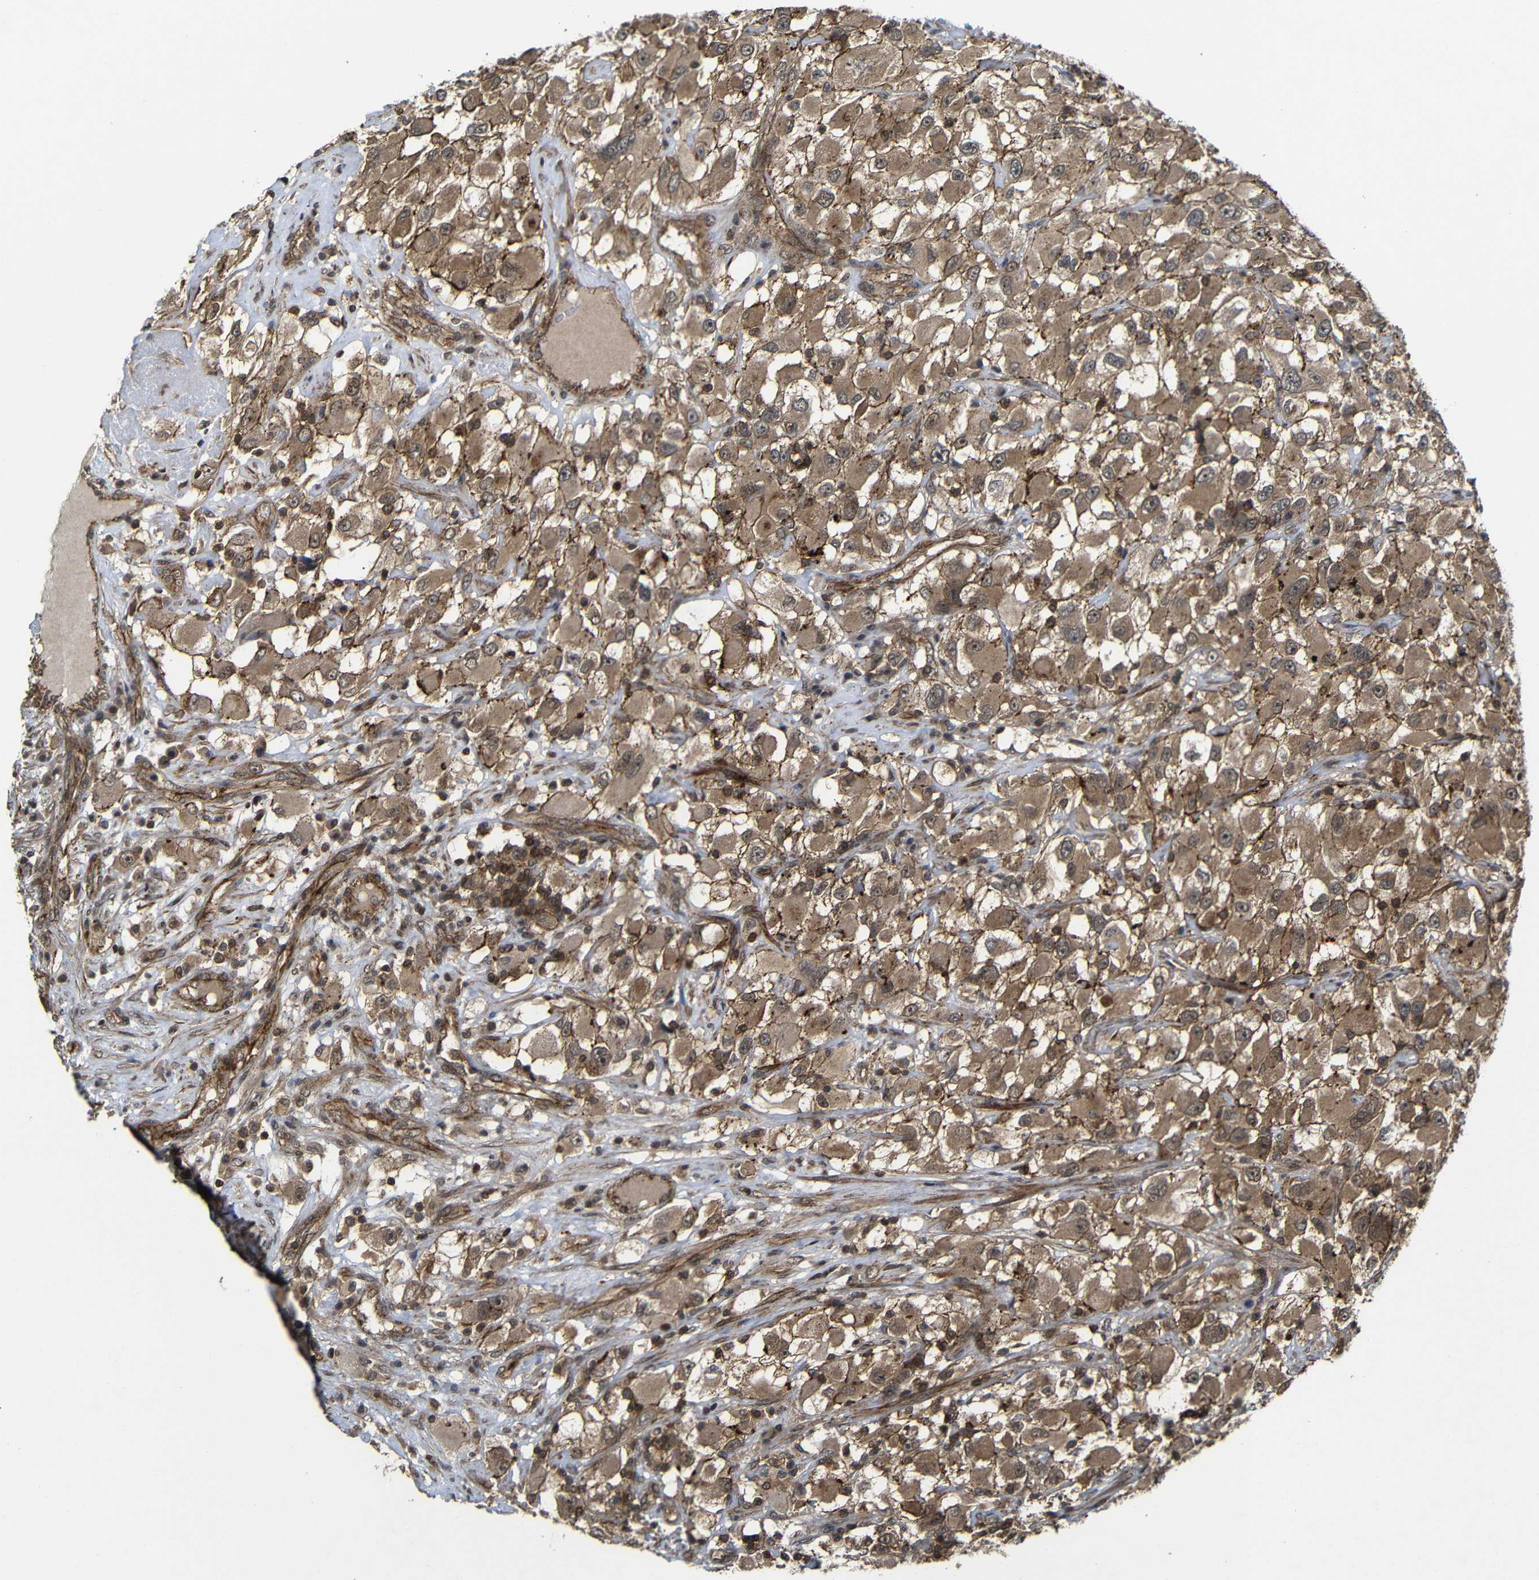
{"staining": {"intensity": "moderate", "quantity": ">75%", "location": "cytoplasmic/membranous"}, "tissue": "renal cancer", "cell_type": "Tumor cells", "image_type": "cancer", "snomed": [{"axis": "morphology", "description": "Adenocarcinoma, NOS"}, {"axis": "topography", "description": "Kidney"}], "caption": "Protein analysis of renal cancer tissue reveals moderate cytoplasmic/membranous staining in approximately >75% of tumor cells.", "gene": "NANOS1", "patient": {"sex": "female", "age": 52}}